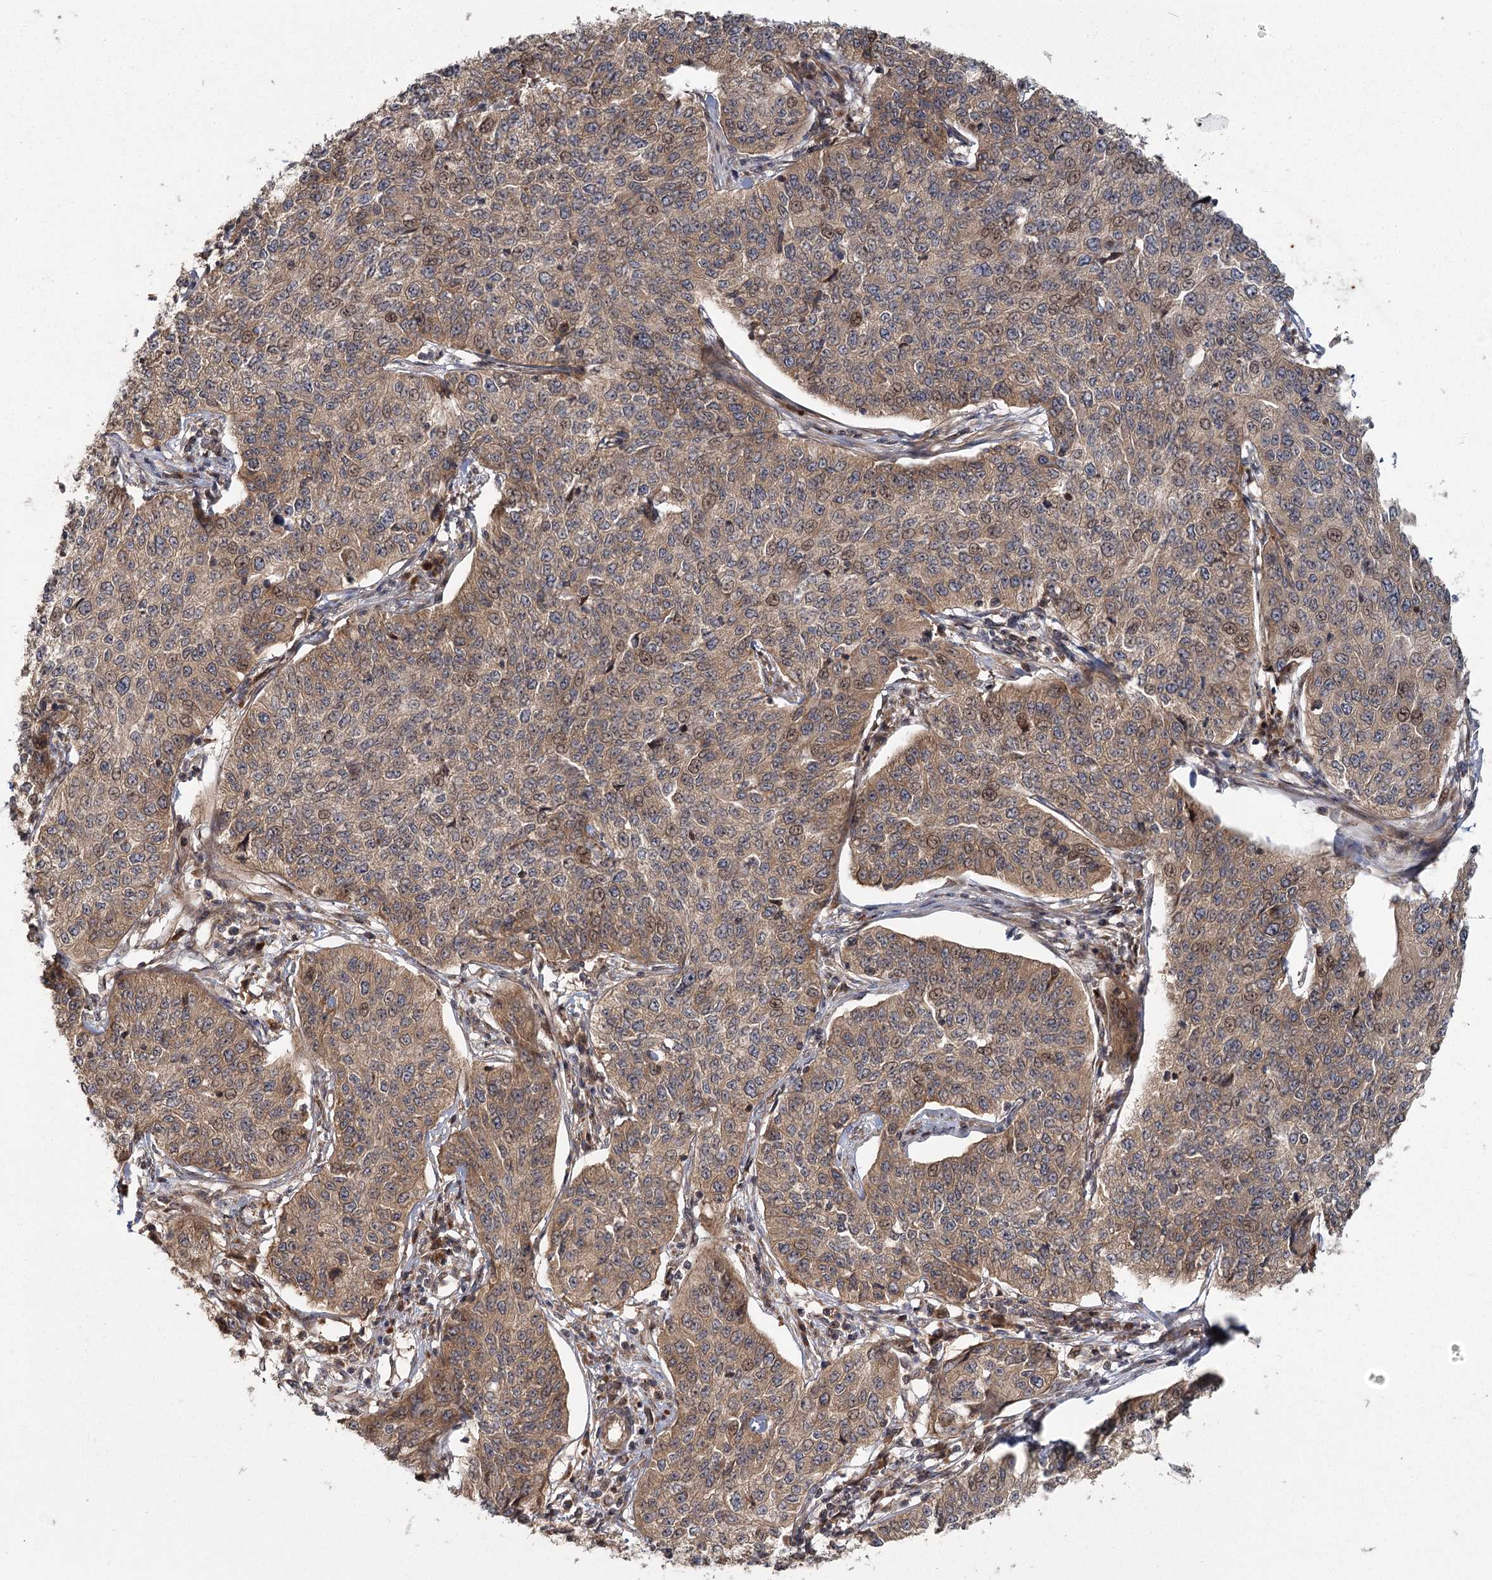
{"staining": {"intensity": "moderate", "quantity": "25%-75%", "location": "cytoplasmic/membranous"}, "tissue": "cervical cancer", "cell_type": "Tumor cells", "image_type": "cancer", "snomed": [{"axis": "morphology", "description": "Squamous cell carcinoma, NOS"}, {"axis": "topography", "description": "Cervix"}], "caption": "A micrograph showing moderate cytoplasmic/membranous positivity in about 25%-75% of tumor cells in cervical squamous cell carcinoma, as visualized by brown immunohistochemical staining.", "gene": "RAPGEF6", "patient": {"sex": "female", "age": 35}}